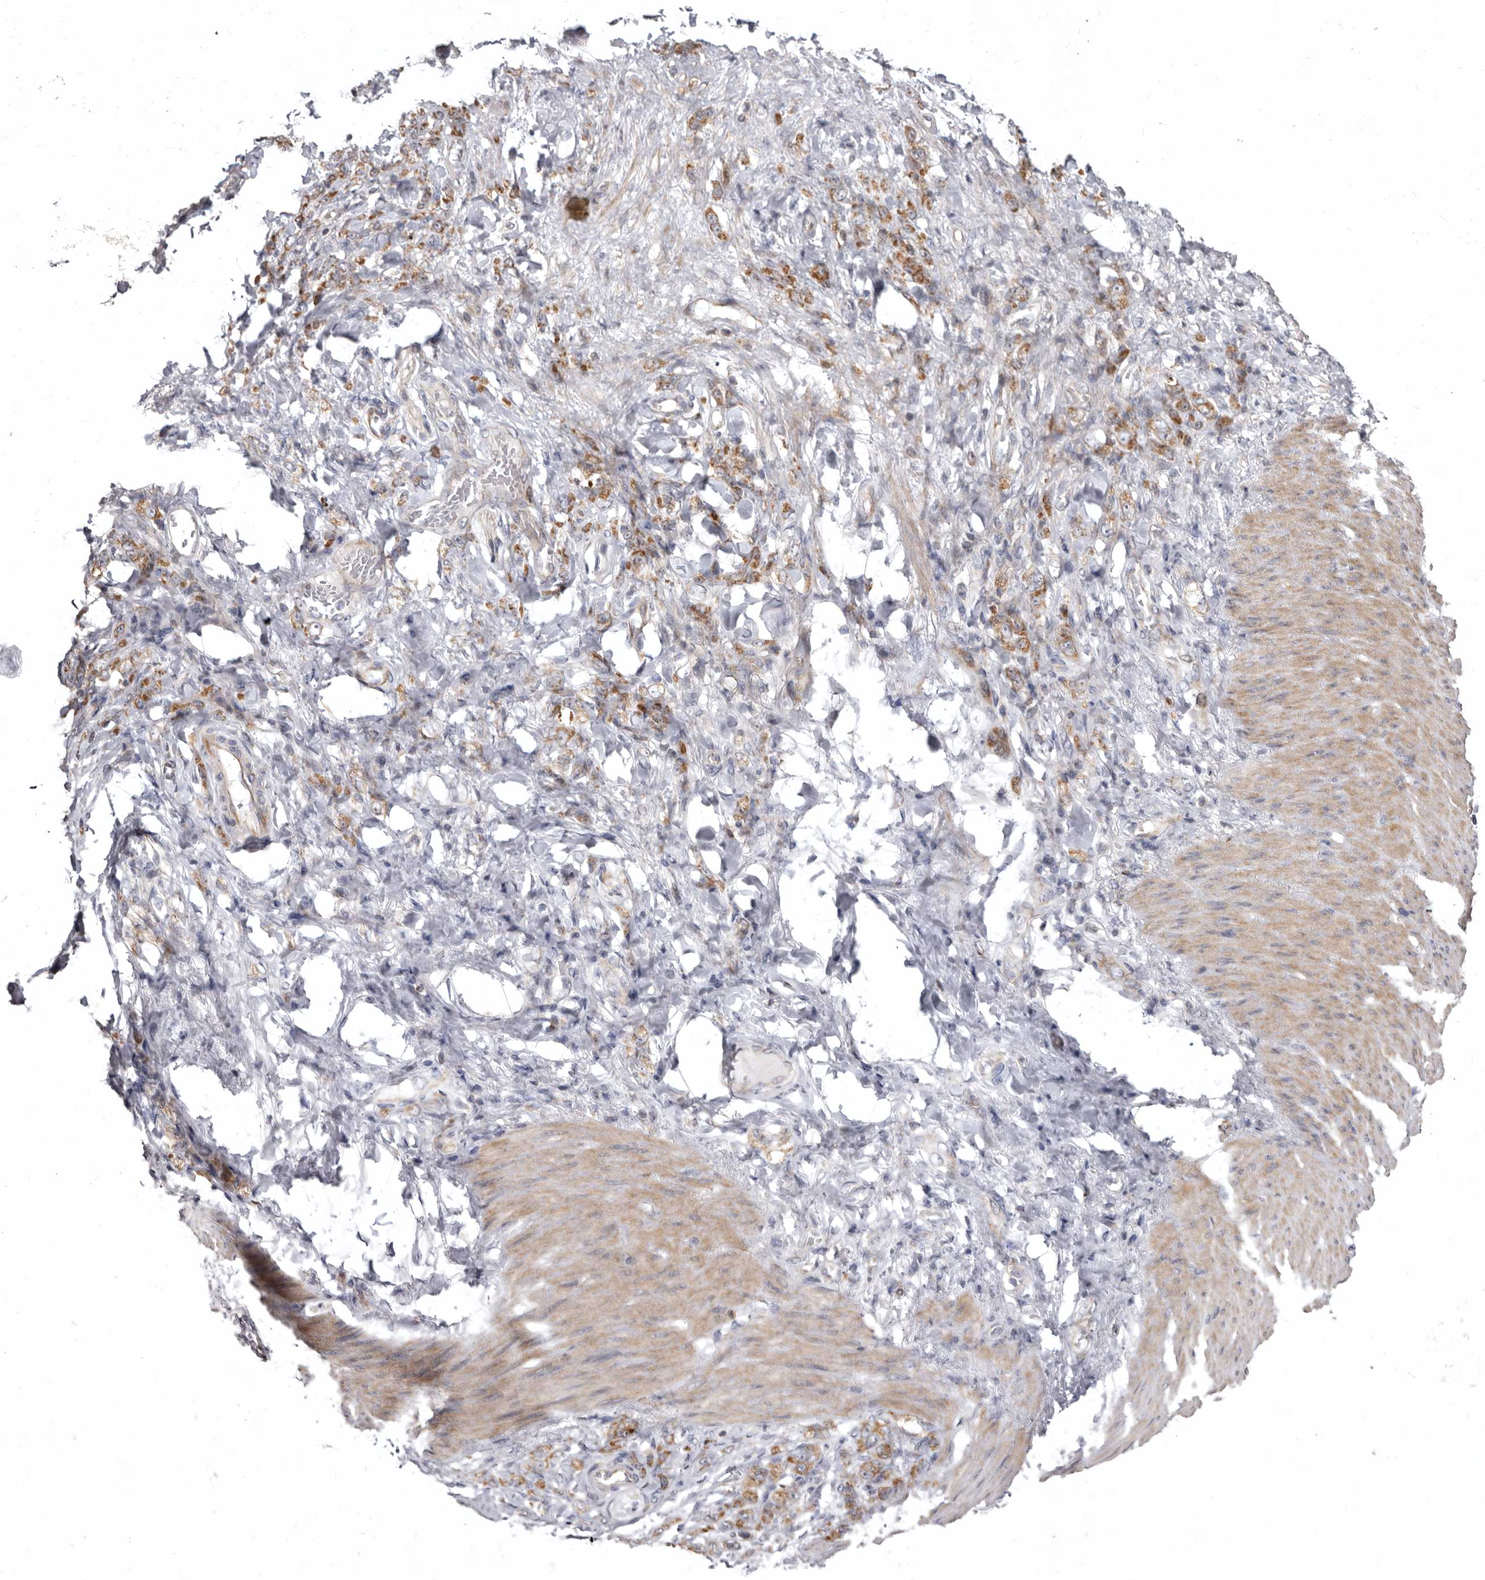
{"staining": {"intensity": "weak", "quantity": ">75%", "location": "cytoplasmic/membranous"}, "tissue": "stomach cancer", "cell_type": "Tumor cells", "image_type": "cancer", "snomed": [{"axis": "morphology", "description": "Normal tissue, NOS"}, {"axis": "morphology", "description": "Adenocarcinoma, NOS"}, {"axis": "topography", "description": "Stomach"}], "caption": "Stomach adenocarcinoma was stained to show a protein in brown. There is low levels of weak cytoplasmic/membranous staining in about >75% of tumor cells. (IHC, brightfield microscopy, high magnification).", "gene": "SMC4", "patient": {"sex": "male", "age": 82}}